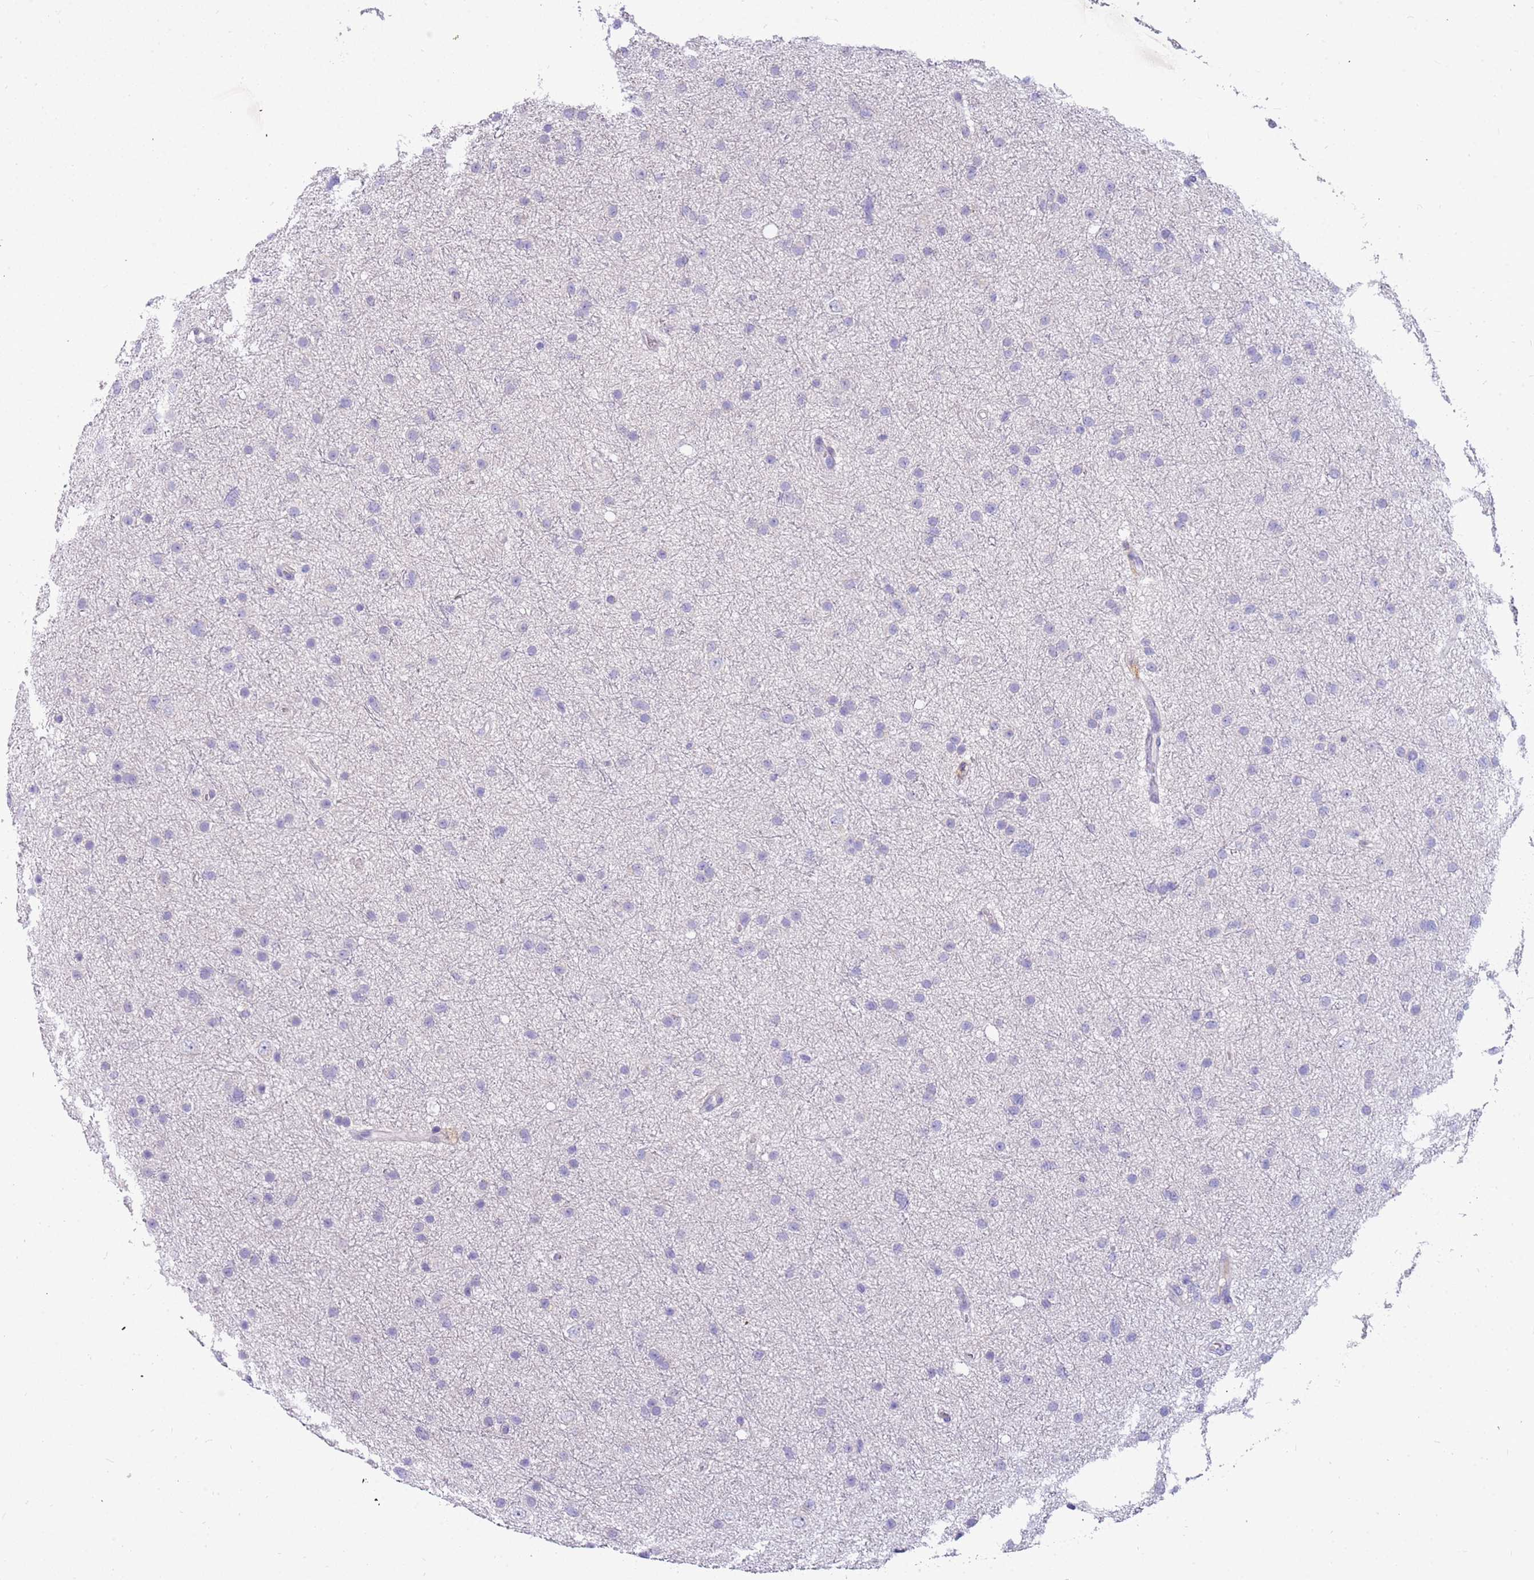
{"staining": {"intensity": "negative", "quantity": "none", "location": "none"}, "tissue": "glioma", "cell_type": "Tumor cells", "image_type": "cancer", "snomed": [{"axis": "morphology", "description": "Glioma, malignant, Low grade"}, {"axis": "topography", "description": "Cerebral cortex"}], "caption": "Image shows no protein staining in tumor cells of malignant low-grade glioma tissue. (Brightfield microscopy of DAB (3,3'-diaminobenzidine) immunohistochemistry (IHC) at high magnification).", "gene": "RHCG", "patient": {"sex": "female", "age": 39}}